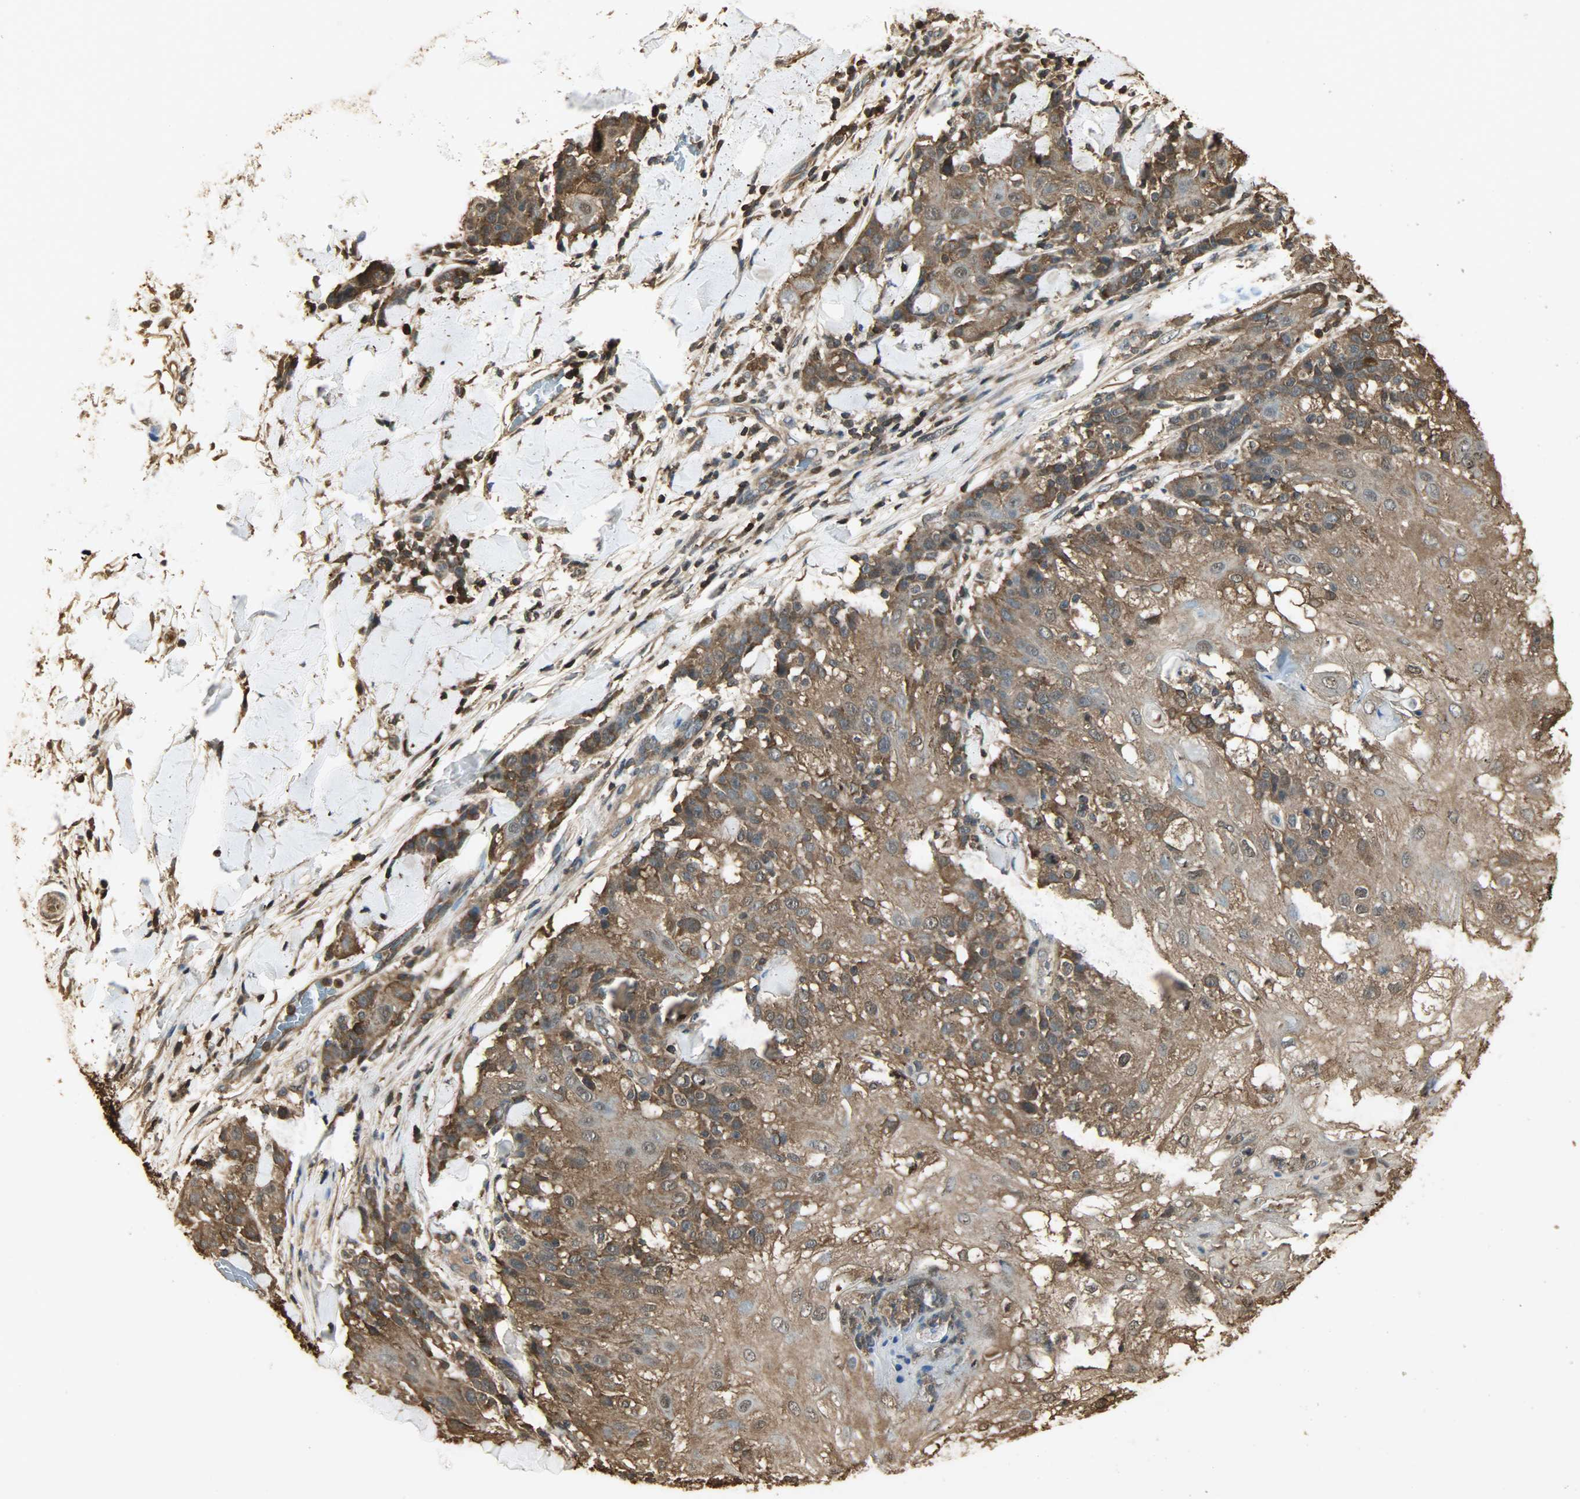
{"staining": {"intensity": "strong", "quantity": ">75%", "location": "cytoplasmic/membranous,nuclear"}, "tissue": "skin cancer", "cell_type": "Tumor cells", "image_type": "cancer", "snomed": [{"axis": "morphology", "description": "Normal tissue, NOS"}, {"axis": "morphology", "description": "Squamous cell carcinoma, NOS"}, {"axis": "topography", "description": "Skin"}], "caption": "Immunohistochemistry (IHC) (DAB (3,3'-diaminobenzidine)) staining of skin cancer (squamous cell carcinoma) displays strong cytoplasmic/membranous and nuclear protein expression in about >75% of tumor cells. Nuclei are stained in blue.", "gene": "YWHAZ", "patient": {"sex": "female", "age": 83}}